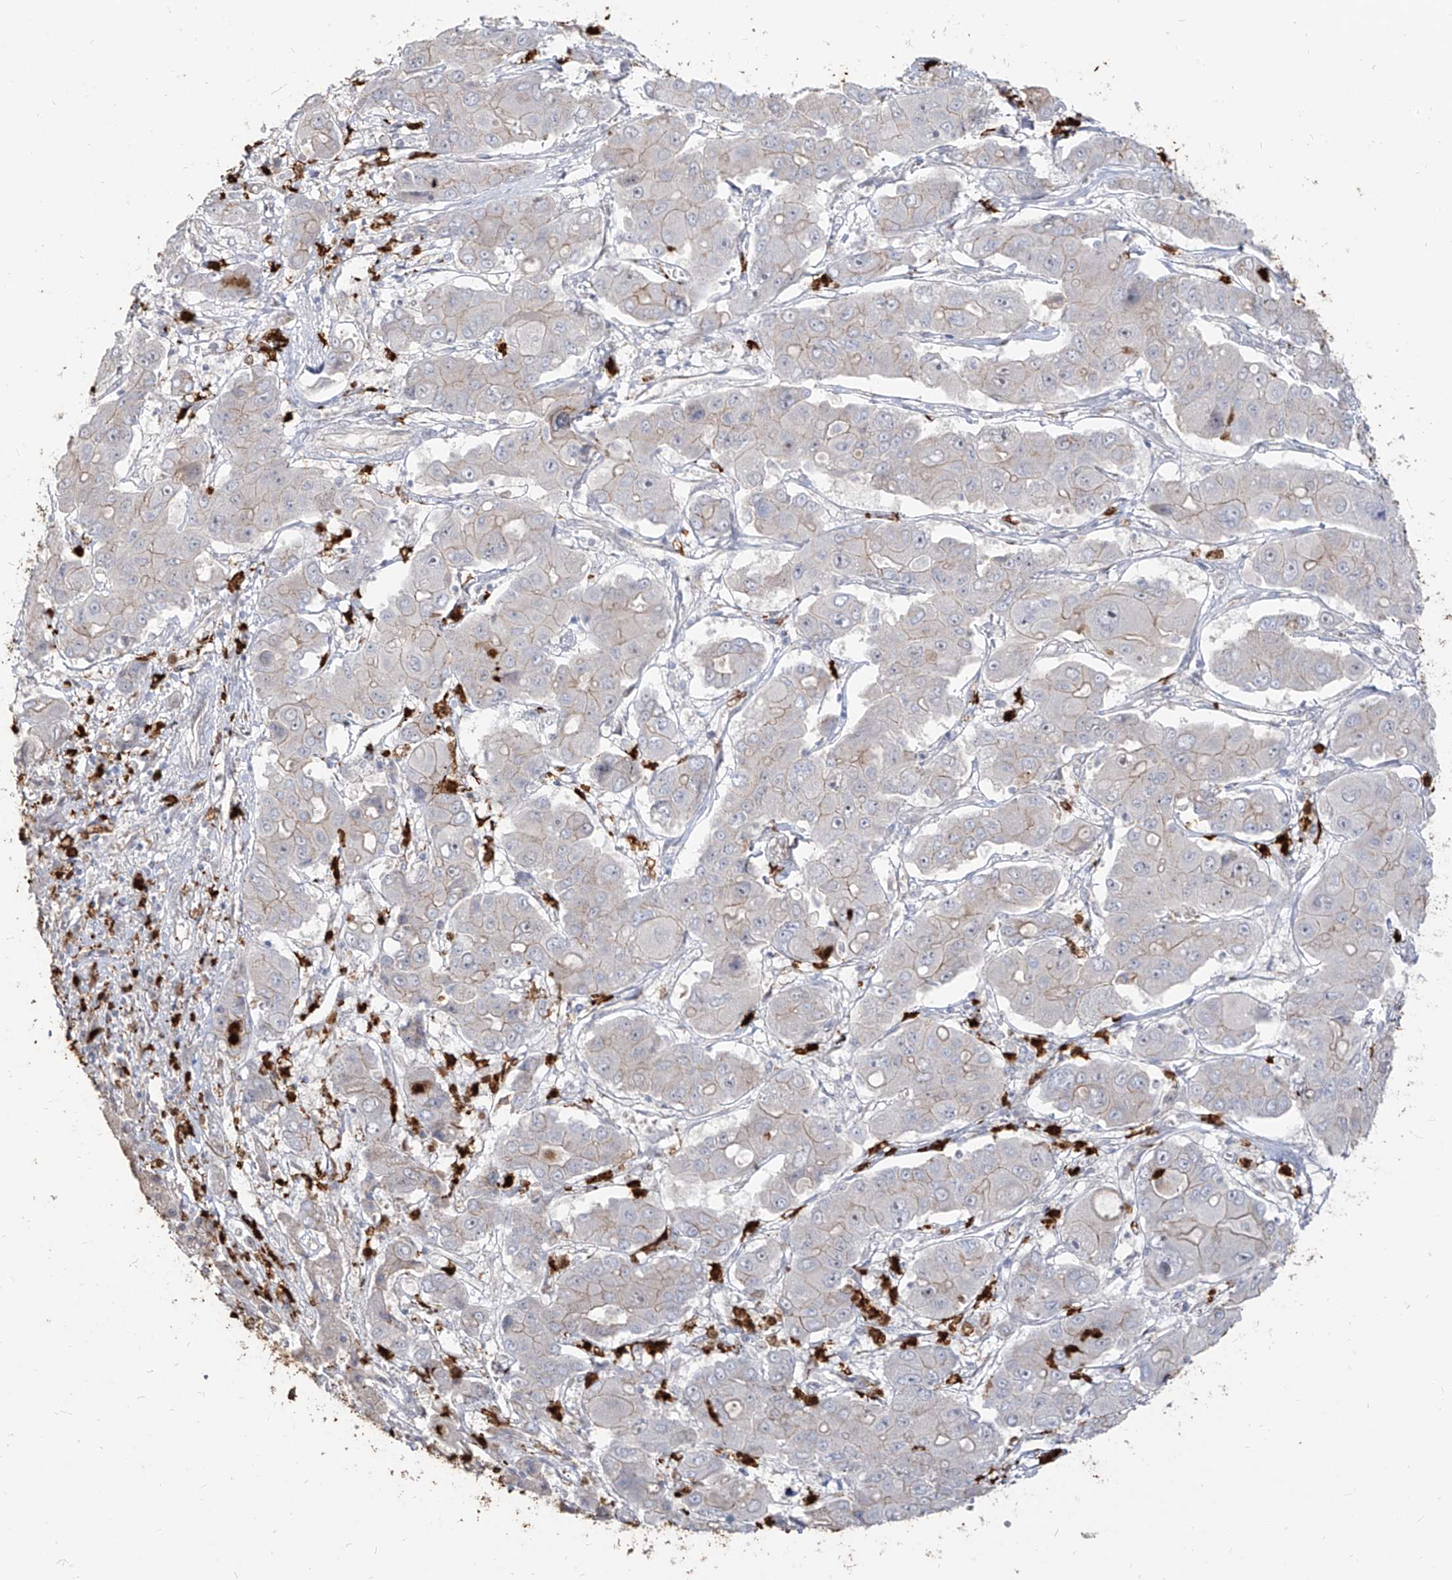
{"staining": {"intensity": "weak", "quantity": "<25%", "location": "cytoplasmic/membranous"}, "tissue": "liver cancer", "cell_type": "Tumor cells", "image_type": "cancer", "snomed": [{"axis": "morphology", "description": "Cholangiocarcinoma"}, {"axis": "topography", "description": "Liver"}], "caption": "The IHC histopathology image has no significant expression in tumor cells of liver cholangiocarcinoma tissue.", "gene": "ZNF227", "patient": {"sex": "male", "age": 67}}